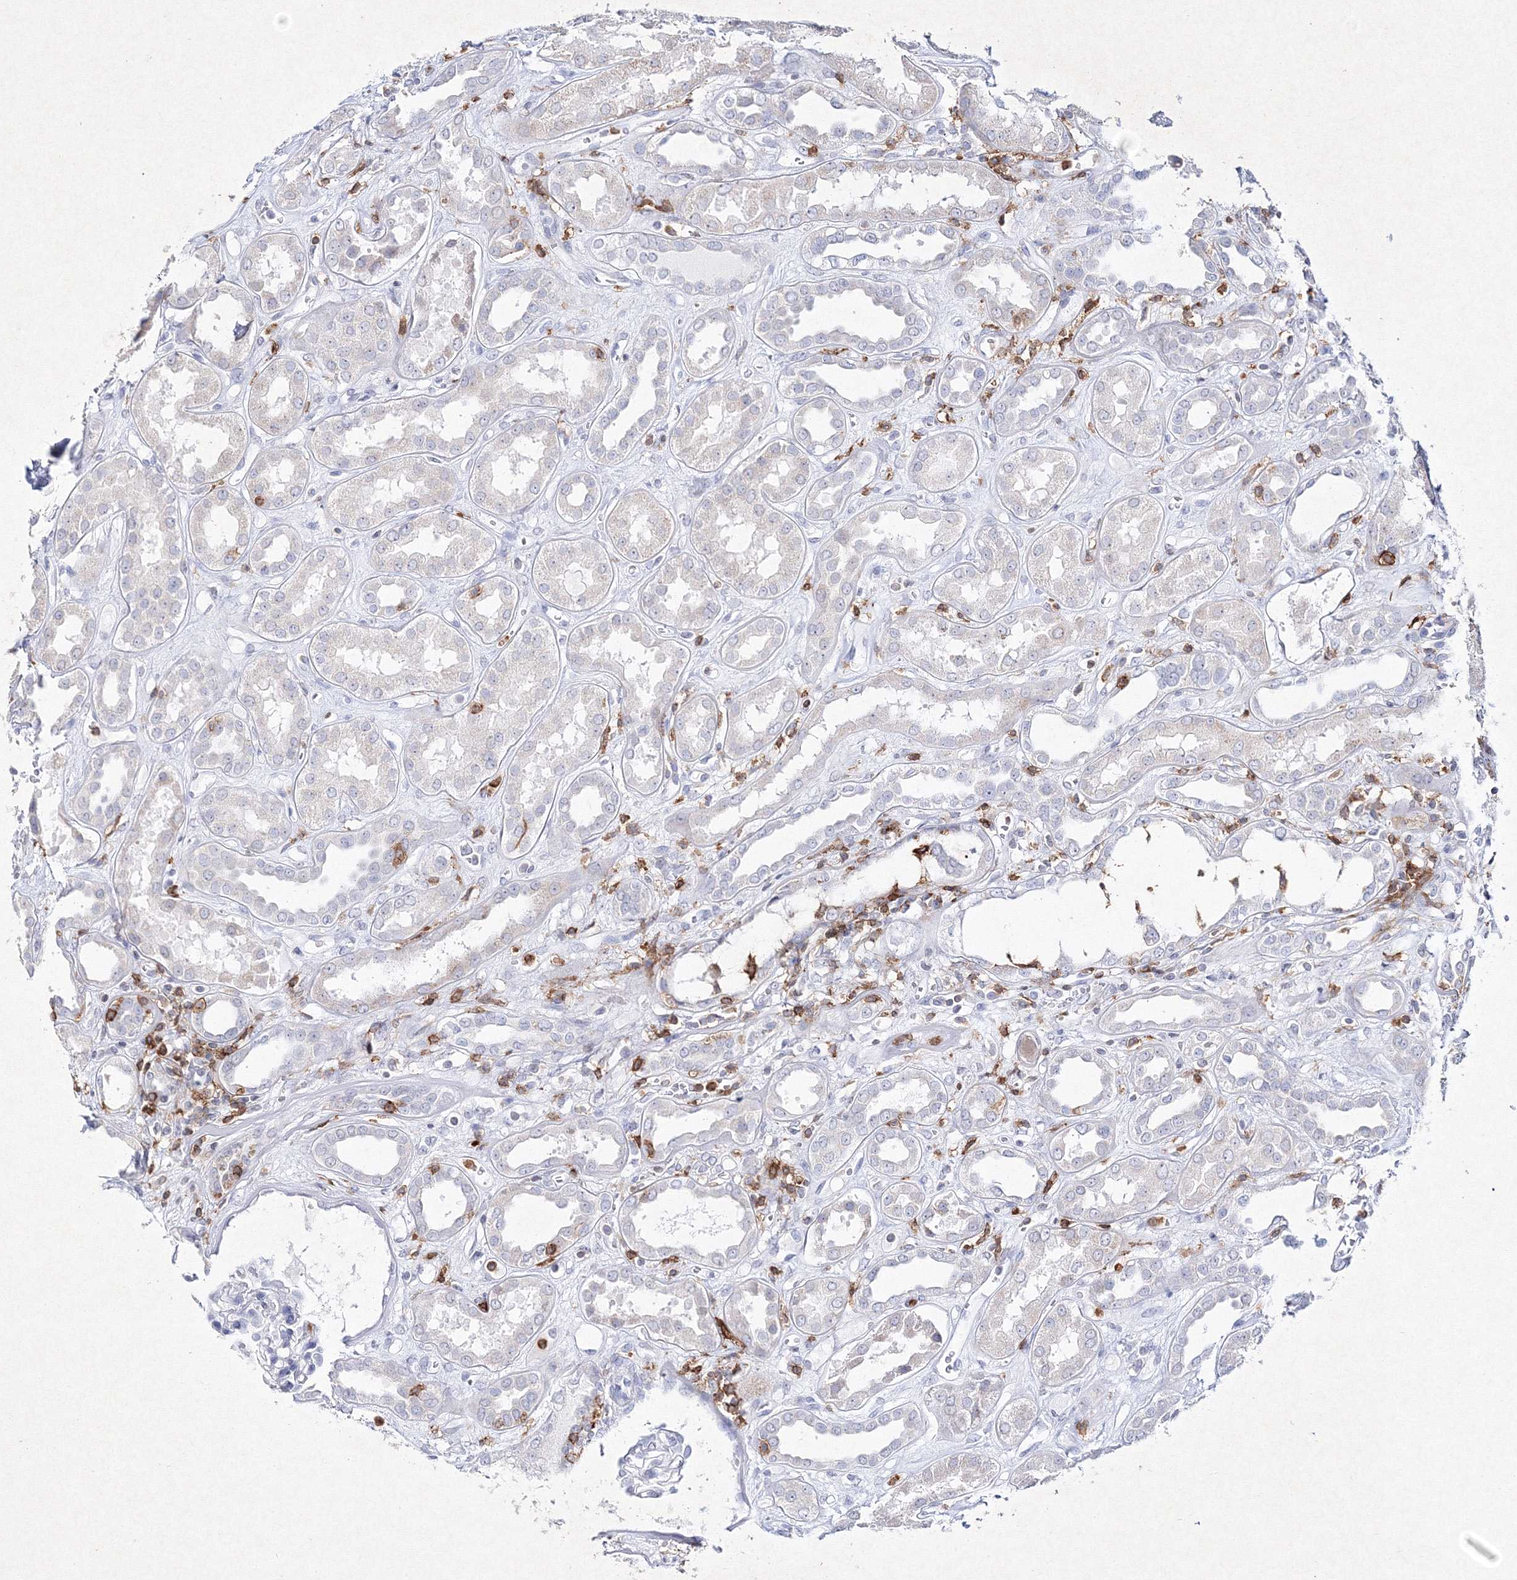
{"staining": {"intensity": "negative", "quantity": "none", "location": "none"}, "tissue": "kidney", "cell_type": "Cells in glomeruli", "image_type": "normal", "snomed": [{"axis": "morphology", "description": "Normal tissue, NOS"}, {"axis": "topography", "description": "Kidney"}], "caption": "DAB immunohistochemical staining of benign human kidney demonstrates no significant positivity in cells in glomeruli.", "gene": "HCST", "patient": {"sex": "male", "age": 59}}